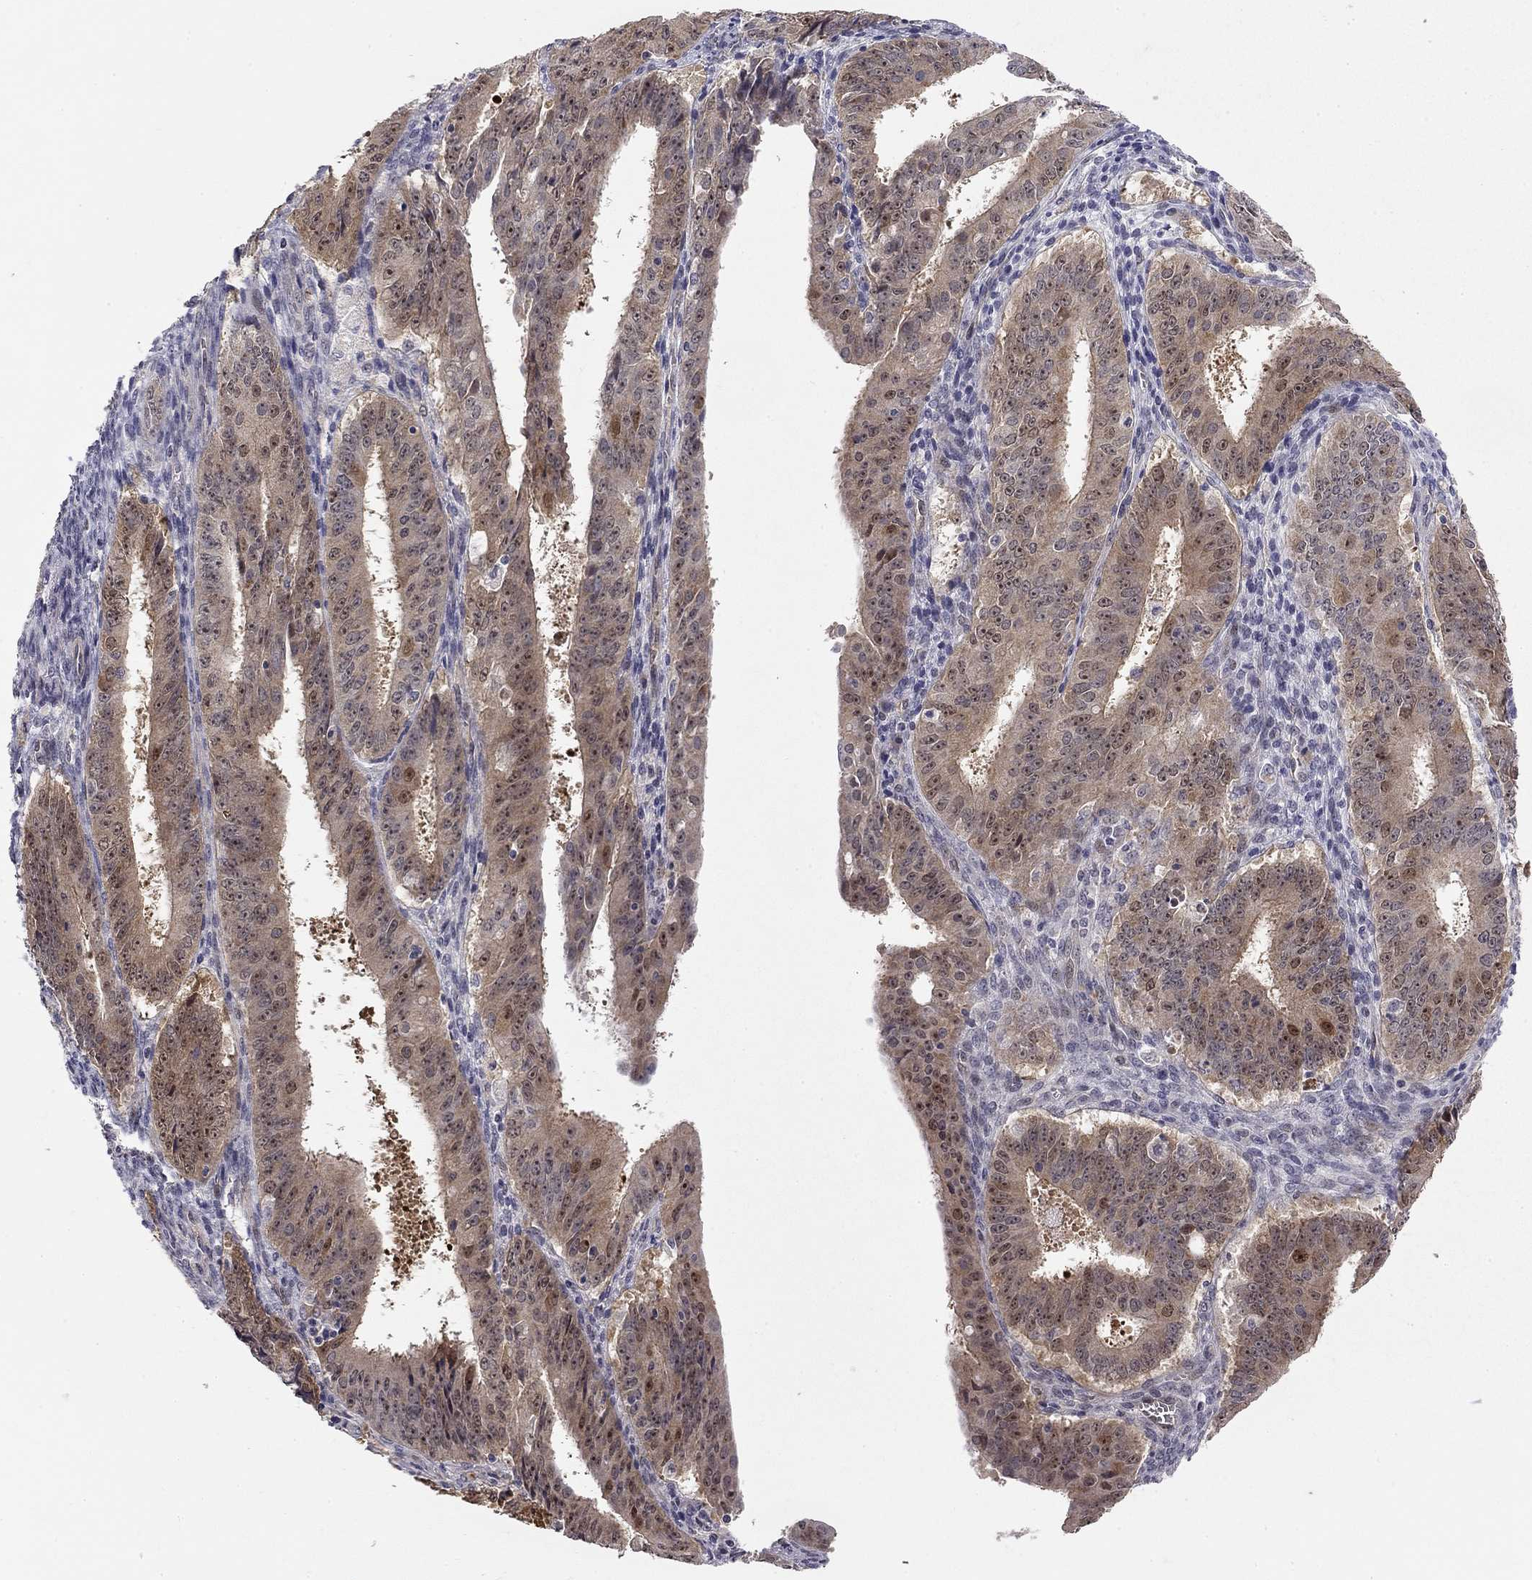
{"staining": {"intensity": "weak", "quantity": "25%-75%", "location": "cytoplasmic/membranous,nuclear"}, "tissue": "ovarian cancer", "cell_type": "Tumor cells", "image_type": "cancer", "snomed": [{"axis": "morphology", "description": "Carcinoma, endometroid"}, {"axis": "topography", "description": "Ovary"}], "caption": "Weak cytoplasmic/membranous and nuclear protein staining is seen in about 25%-75% of tumor cells in ovarian endometroid carcinoma.", "gene": "STXBP6", "patient": {"sex": "female", "age": 42}}